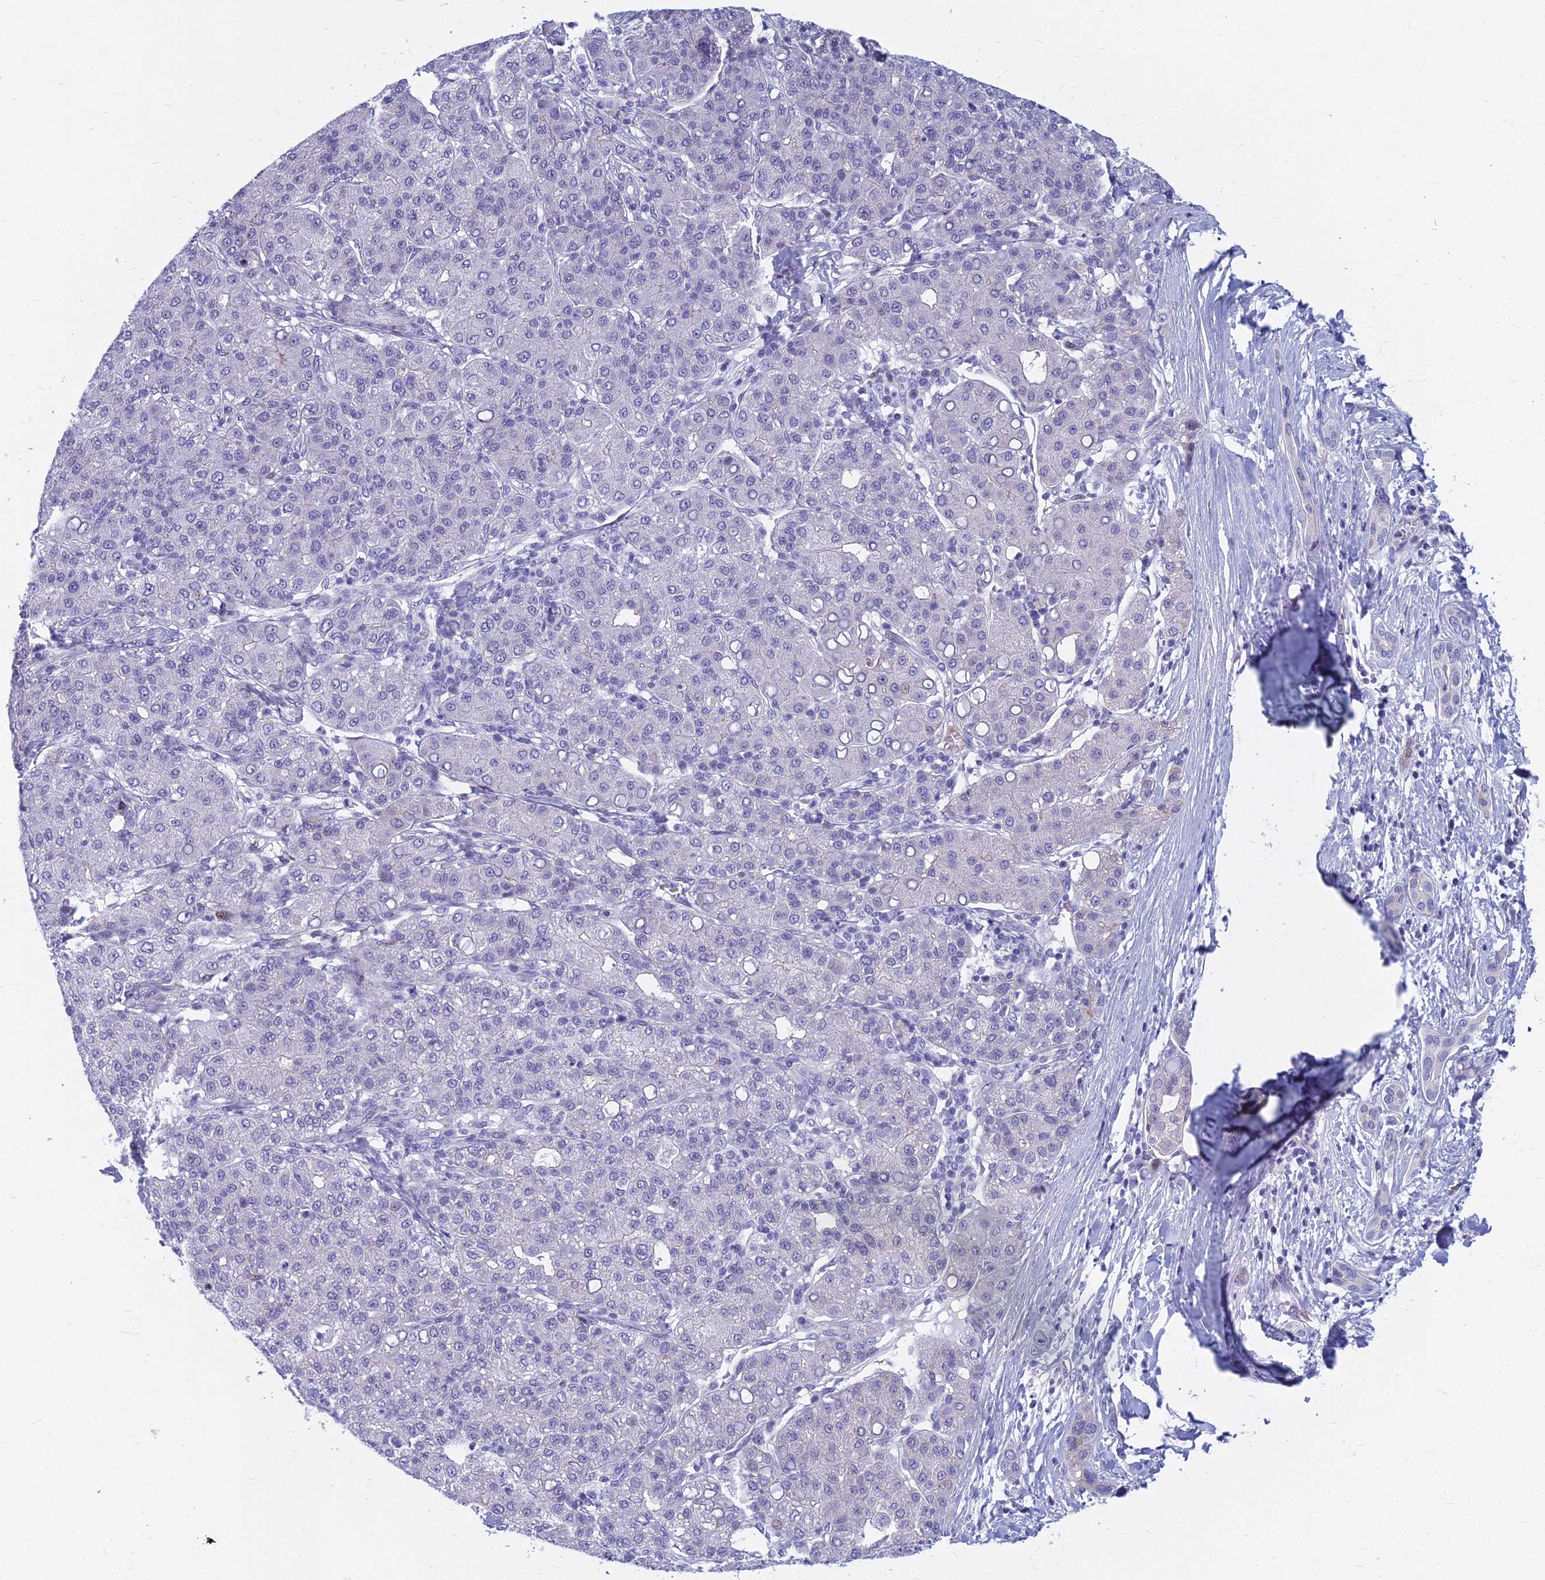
{"staining": {"intensity": "negative", "quantity": "none", "location": "none"}, "tissue": "liver cancer", "cell_type": "Tumor cells", "image_type": "cancer", "snomed": [{"axis": "morphology", "description": "Carcinoma, Hepatocellular, NOS"}, {"axis": "topography", "description": "Liver"}], "caption": "A photomicrograph of human liver cancer (hepatocellular carcinoma) is negative for staining in tumor cells.", "gene": "MYBPC2", "patient": {"sex": "male", "age": 65}}